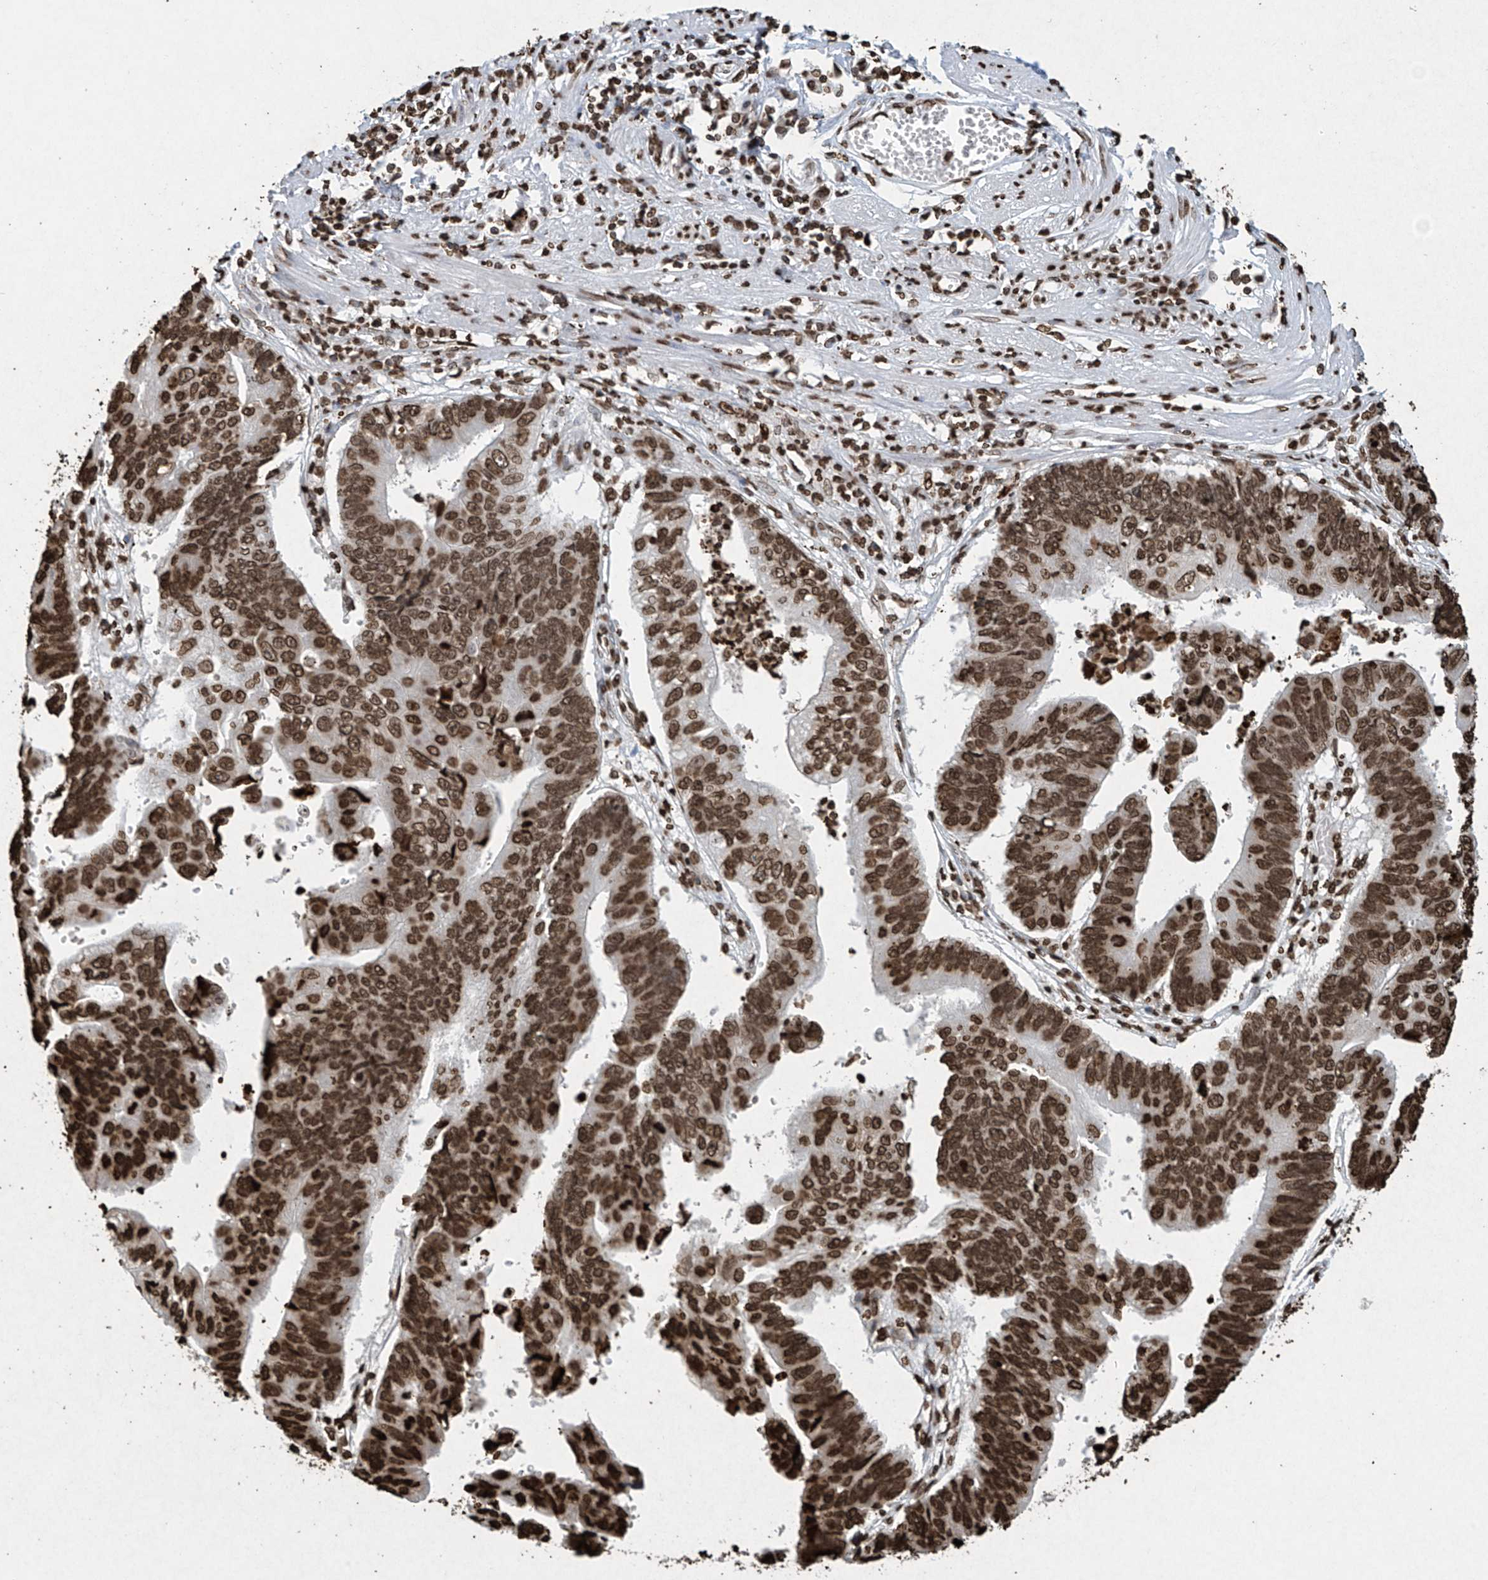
{"staining": {"intensity": "strong", "quantity": ">75%", "location": "nuclear"}, "tissue": "stomach cancer", "cell_type": "Tumor cells", "image_type": "cancer", "snomed": [{"axis": "morphology", "description": "Adenocarcinoma, NOS"}, {"axis": "topography", "description": "Stomach"}], "caption": "Immunohistochemical staining of human stomach cancer exhibits strong nuclear protein staining in about >75% of tumor cells.", "gene": "H3-3A", "patient": {"sex": "male", "age": 59}}